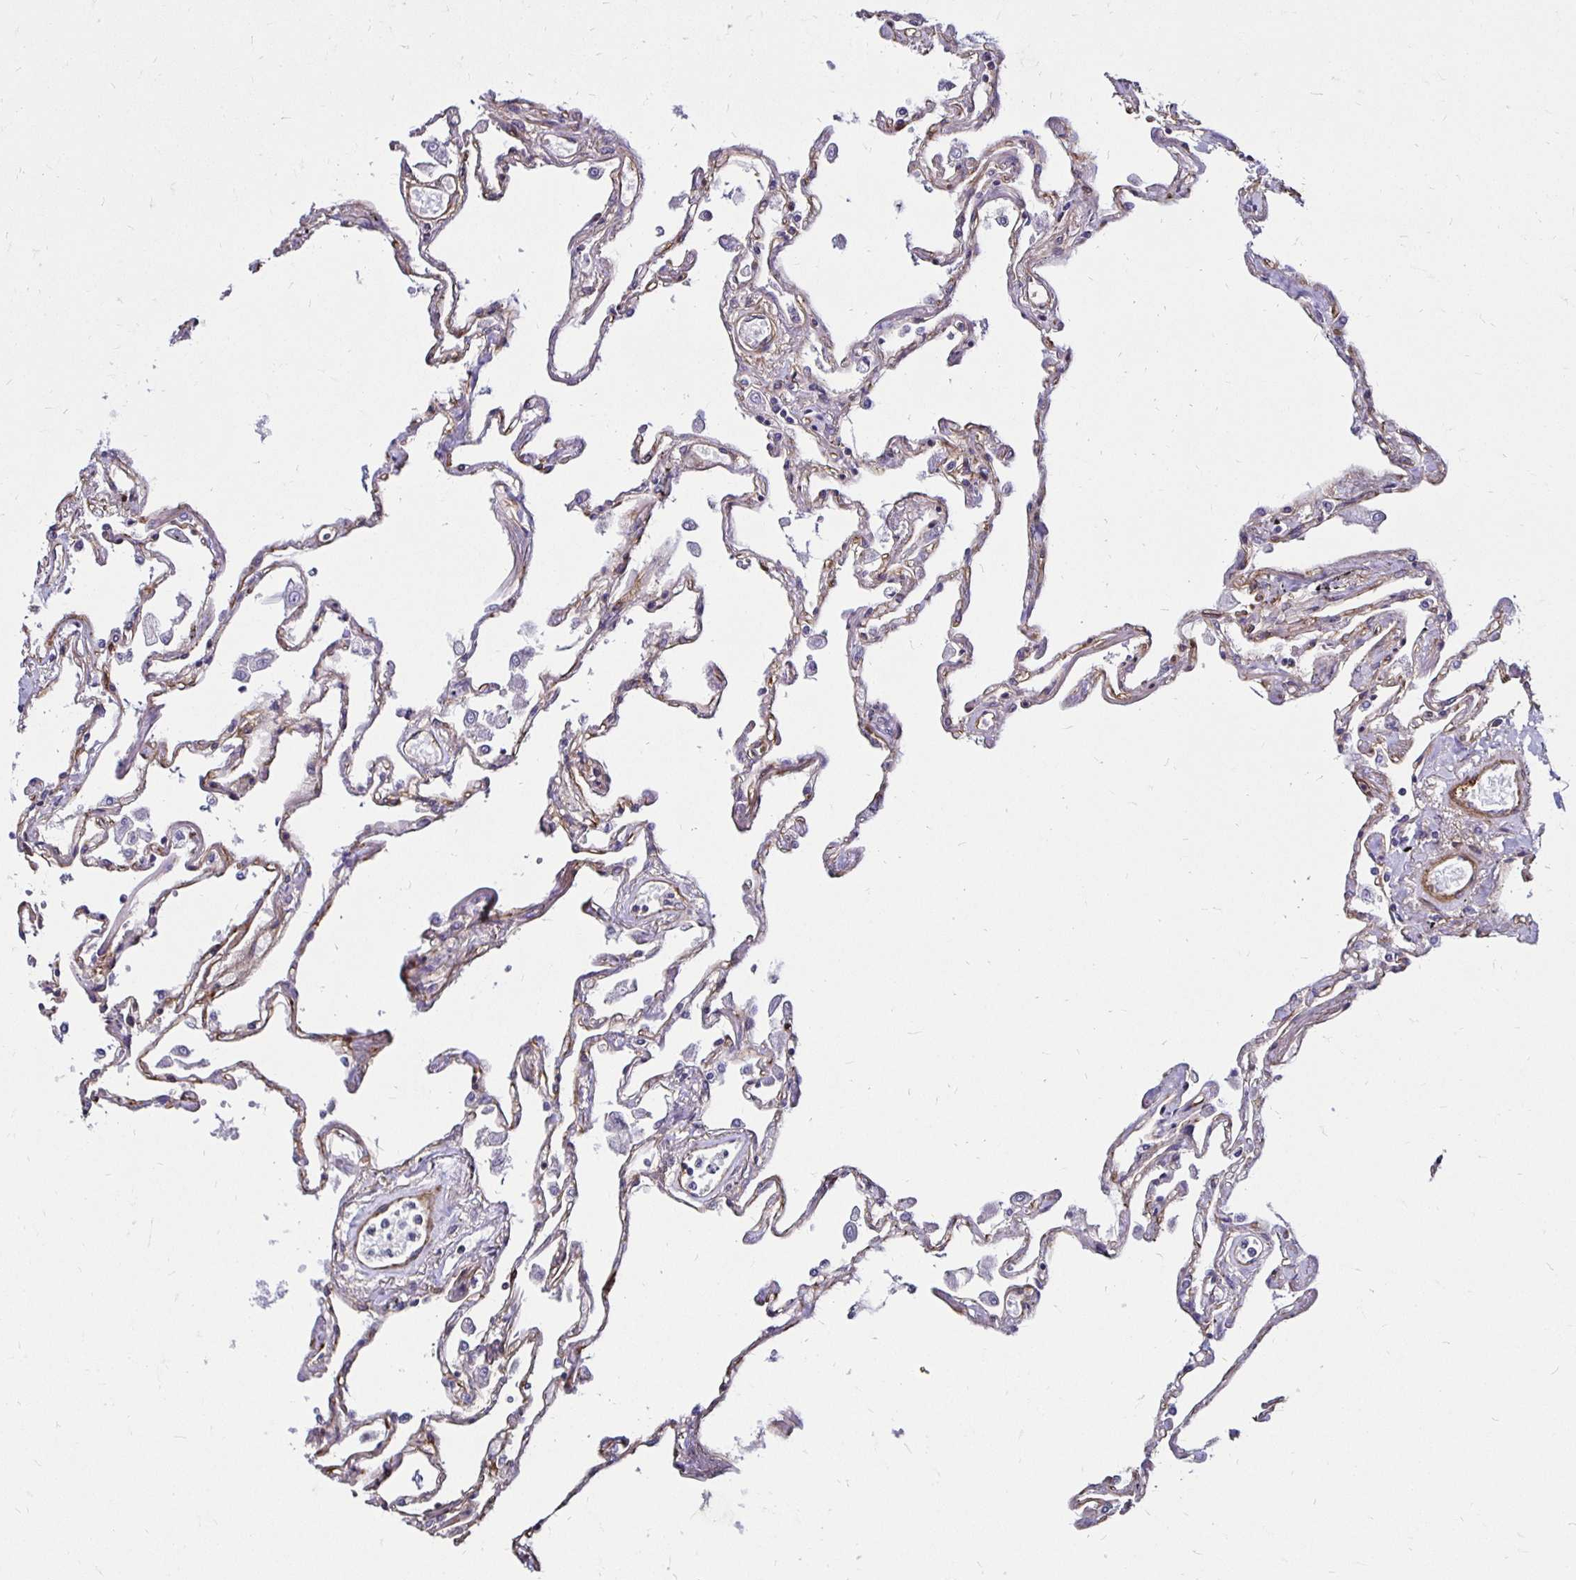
{"staining": {"intensity": "negative", "quantity": "none", "location": "none"}, "tissue": "lung", "cell_type": "Alveolar cells", "image_type": "normal", "snomed": [{"axis": "morphology", "description": "Normal tissue, NOS"}, {"axis": "morphology", "description": "Adenocarcinoma, NOS"}, {"axis": "topography", "description": "Cartilage tissue"}, {"axis": "topography", "description": "Lung"}], "caption": "Immunohistochemical staining of unremarkable lung shows no significant staining in alveolar cells.", "gene": "ITGB1", "patient": {"sex": "female", "age": 67}}